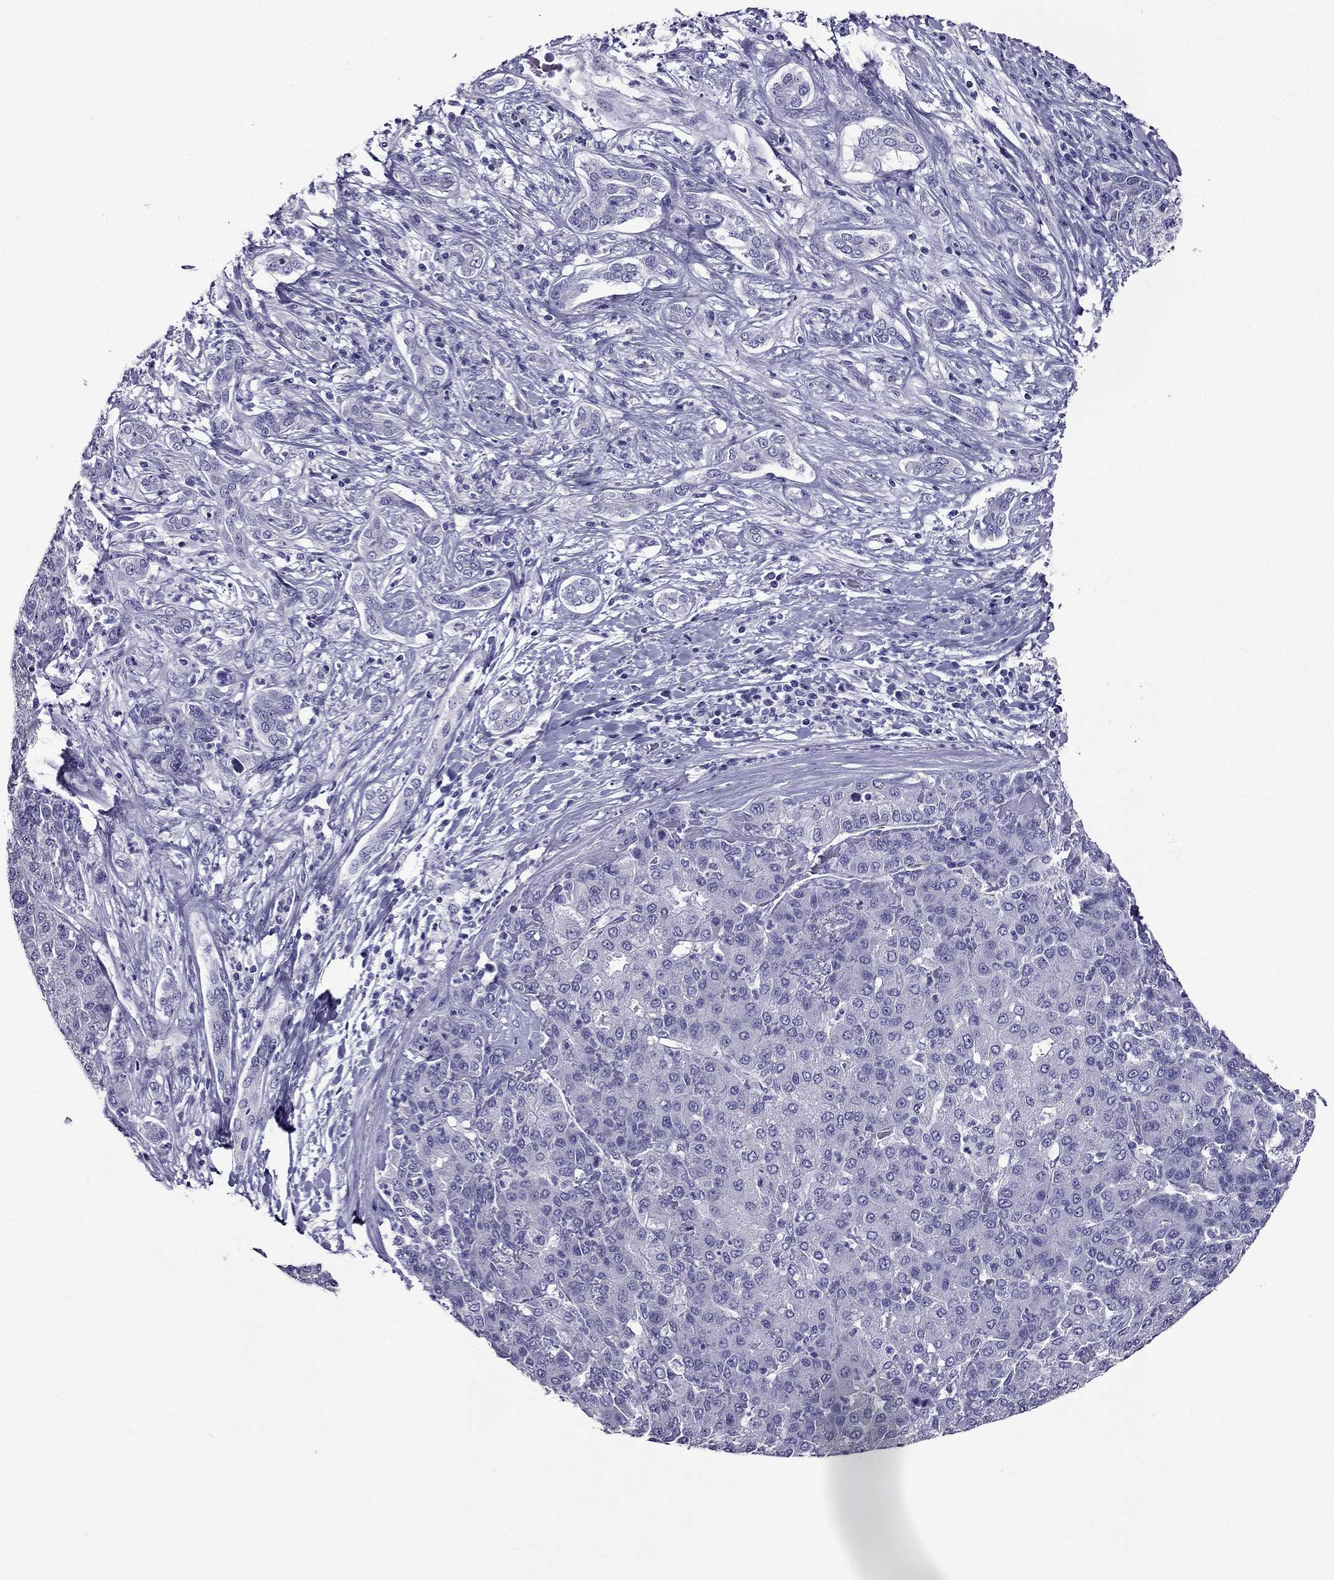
{"staining": {"intensity": "negative", "quantity": "none", "location": "none"}, "tissue": "liver cancer", "cell_type": "Tumor cells", "image_type": "cancer", "snomed": [{"axis": "morphology", "description": "Carcinoma, Hepatocellular, NOS"}, {"axis": "topography", "description": "Liver"}], "caption": "Photomicrograph shows no protein positivity in tumor cells of liver hepatocellular carcinoma tissue.", "gene": "ZNF541", "patient": {"sex": "male", "age": 65}}